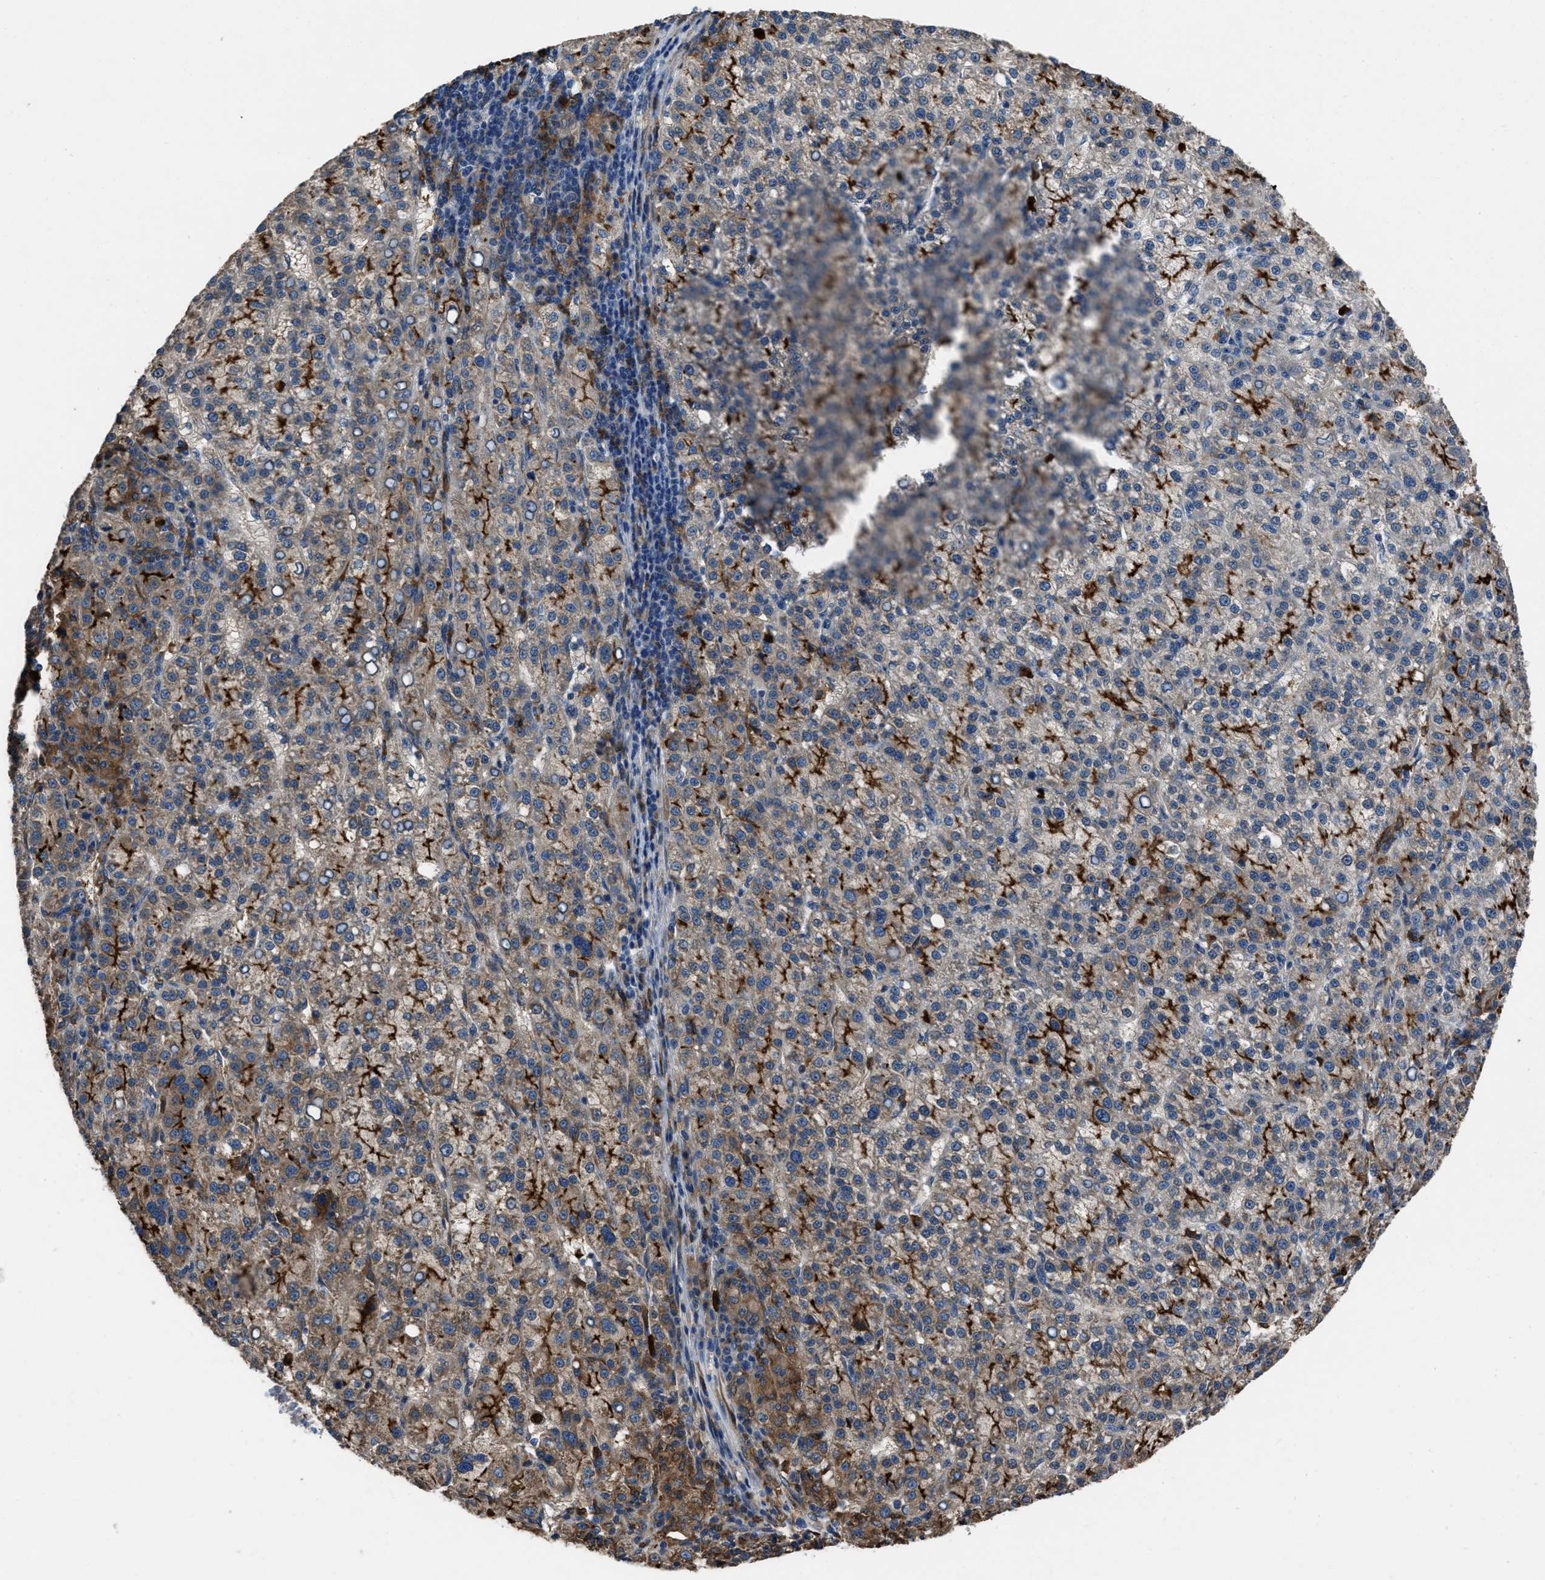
{"staining": {"intensity": "strong", "quantity": "<25%", "location": "cytoplasmic/membranous"}, "tissue": "liver cancer", "cell_type": "Tumor cells", "image_type": "cancer", "snomed": [{"axis": "morphology", "description": "Carcinoma, Hepatocellular, NOS"}, {"axis": "topography", "description": "Liver"}], "caption": "DAB (3,3'-diaminobenzidine) immunohistochemical staining of liver cancer displays strong cytoplasmic/membranous protein positivity in about <25% of tumor cells. Nuclei are stained in blue.", "gene": "ANGPT1", "patient": {"sex": "female", "age": 58}}